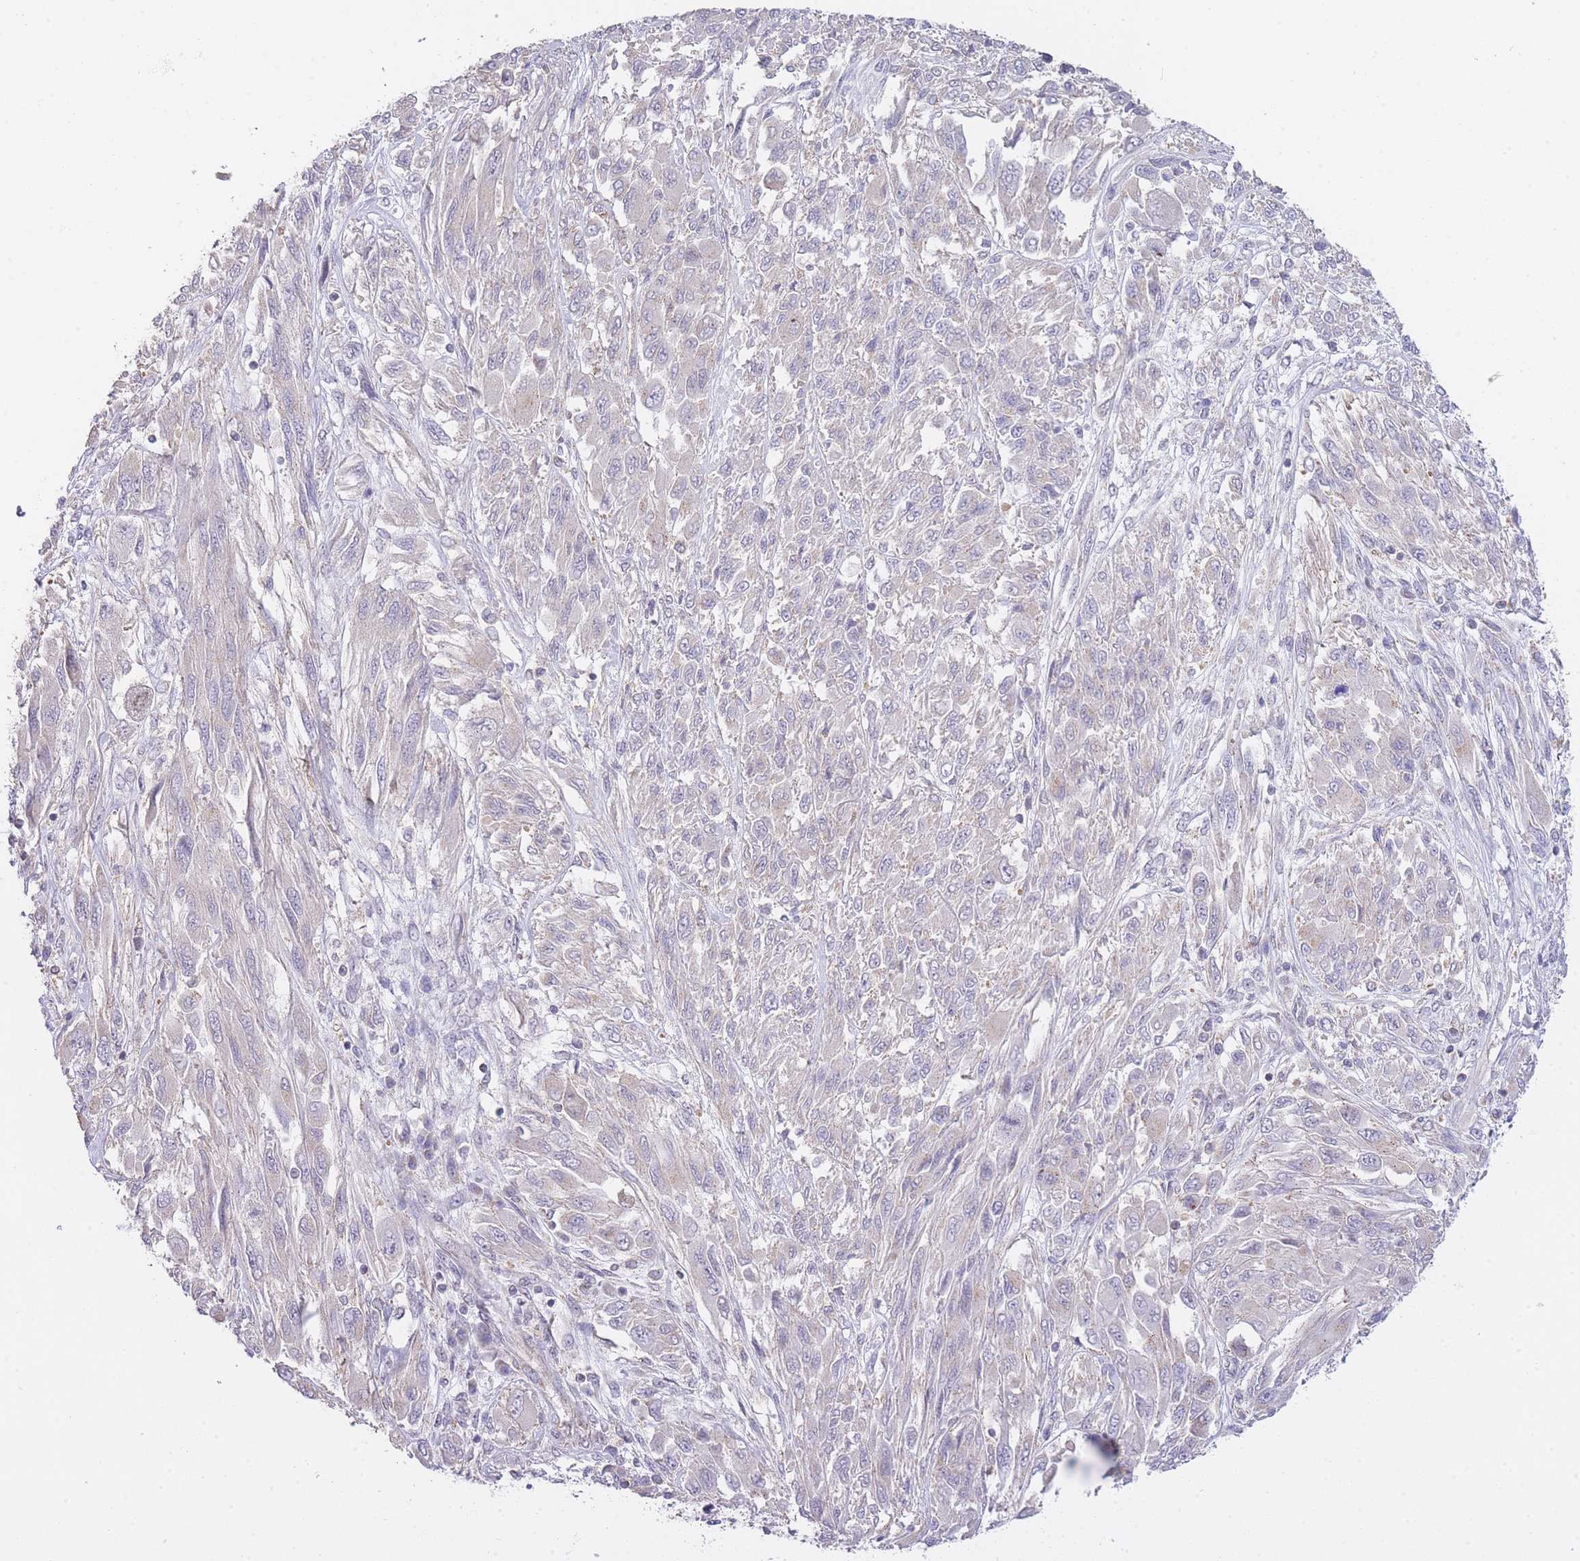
{"staining": {"intensity": "negative", "quantity": "none", "location": "none"}, "tissue": "melanoma", "cell_type": "Tumor cells", "image_type": "cancer", "snomed": [{"axis": "morphology", "description": "Malignant melanoma, NOS"}, {"axis": "topography", "description": "Skin"}], "caption": "This histopathology image is of melanoma stained with immunohistochemistry to label a protein in brown with the nuclei are counter-stained blue. There is no expression in tumor cells. The staining was performed using DAB to visualize the protein expression in brown, while the nuclei were stained in blue with hematoxylin (Magnification: 20x).", "gene": "CTBP1", "patient": {"sex": "female", "age": 91}}